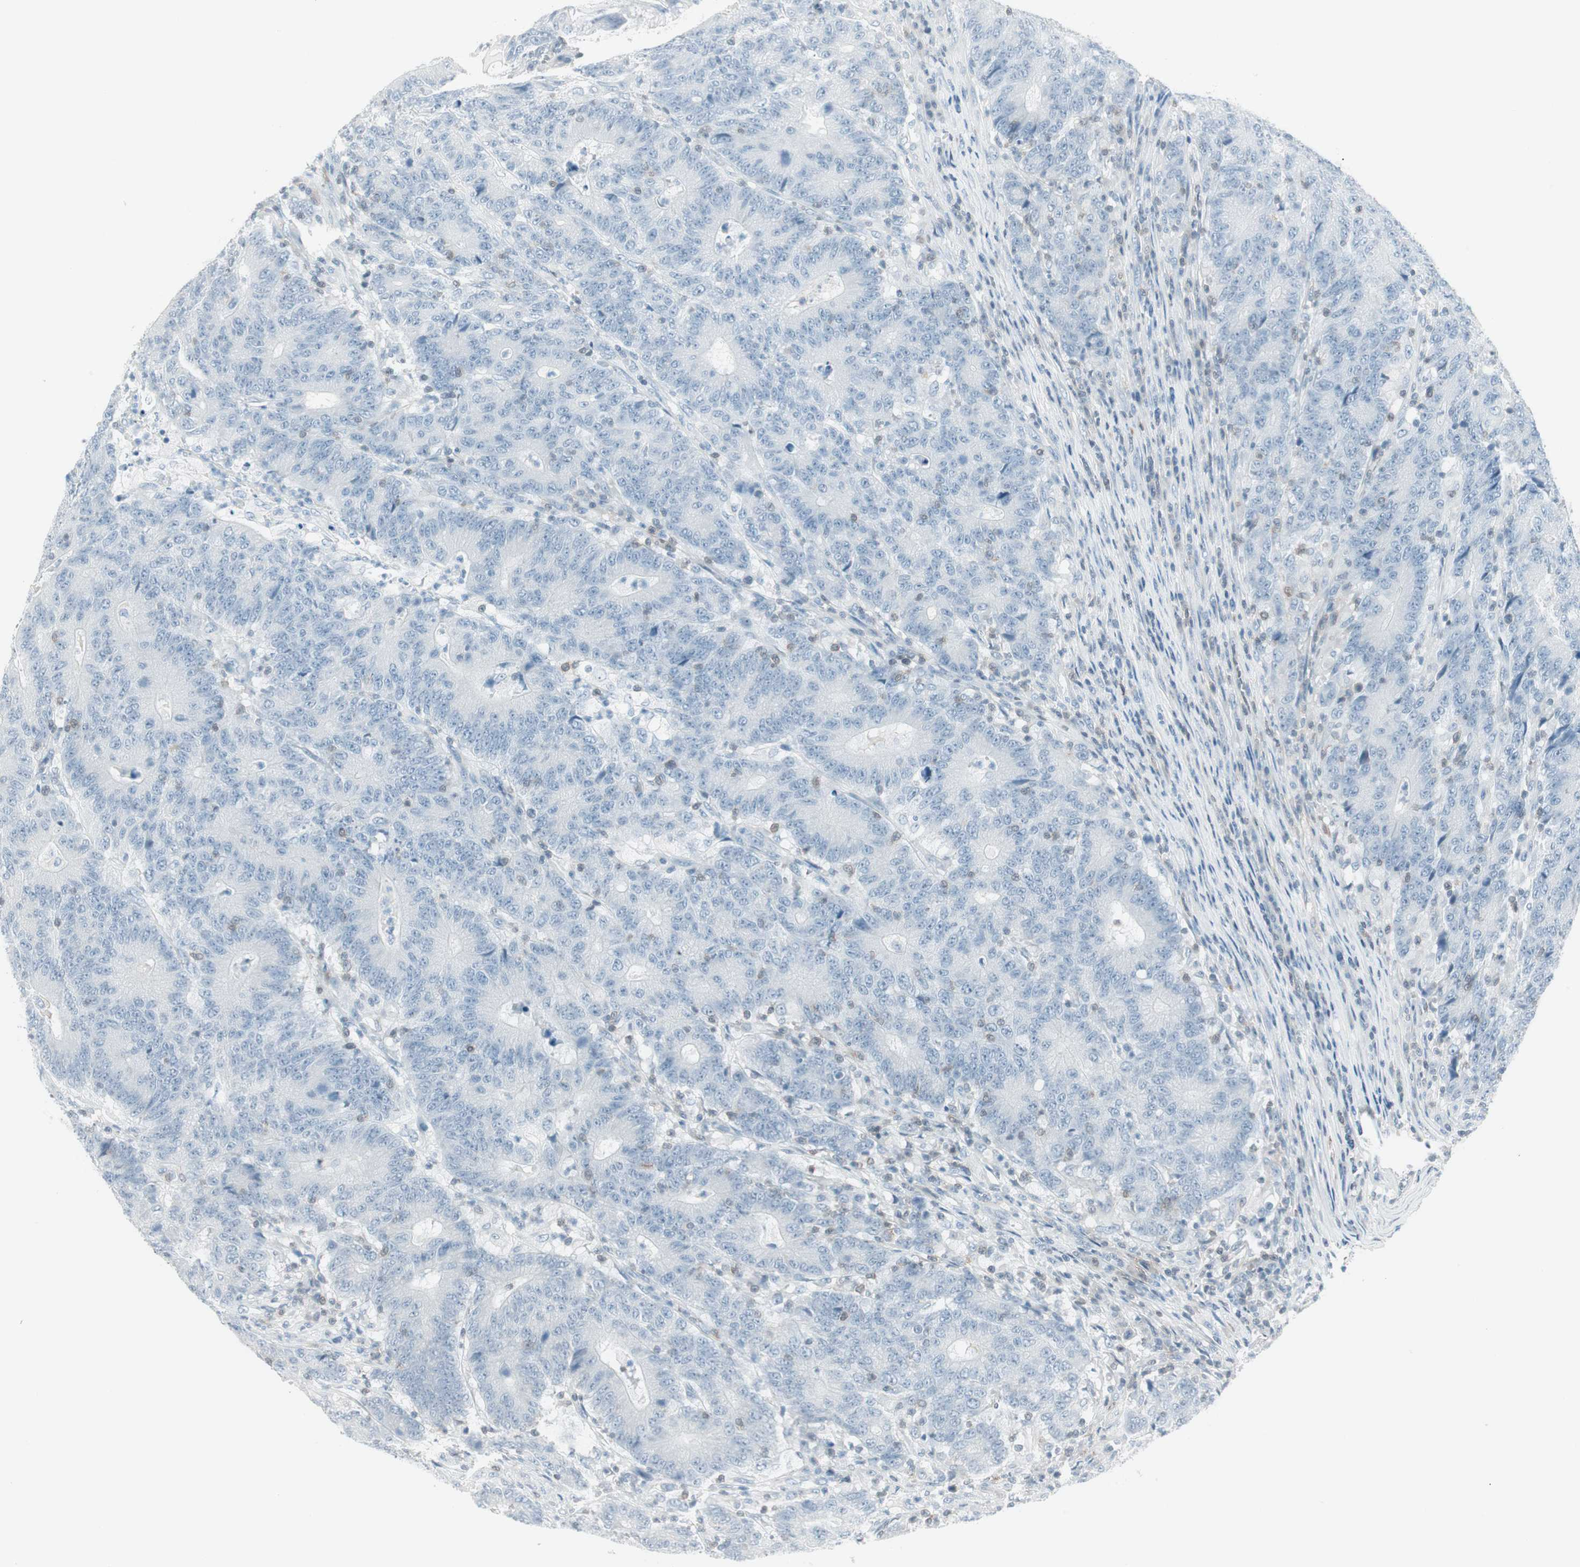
{"staining": {"intensity": "negative", "quantity": "none", "location": "none"}, "tissue": "colorectal cancer", "cell_type": "Tumor cells", "image_type": "cancer", "snomed": [{"axis": "morphology", "description": "Normal tissue, NOS"}, {"axis": "morphology", "description": "Adenocarcinoma, NOS"}, {"axis": "topography", "description": "Colon"}], "caption": "Photomicrograph shows no significant protein expression in tumor cells of adenocarcinoma (colorectal).", "gene": "MAP4K1", "patient": {"sex": "female", "age": 75}}